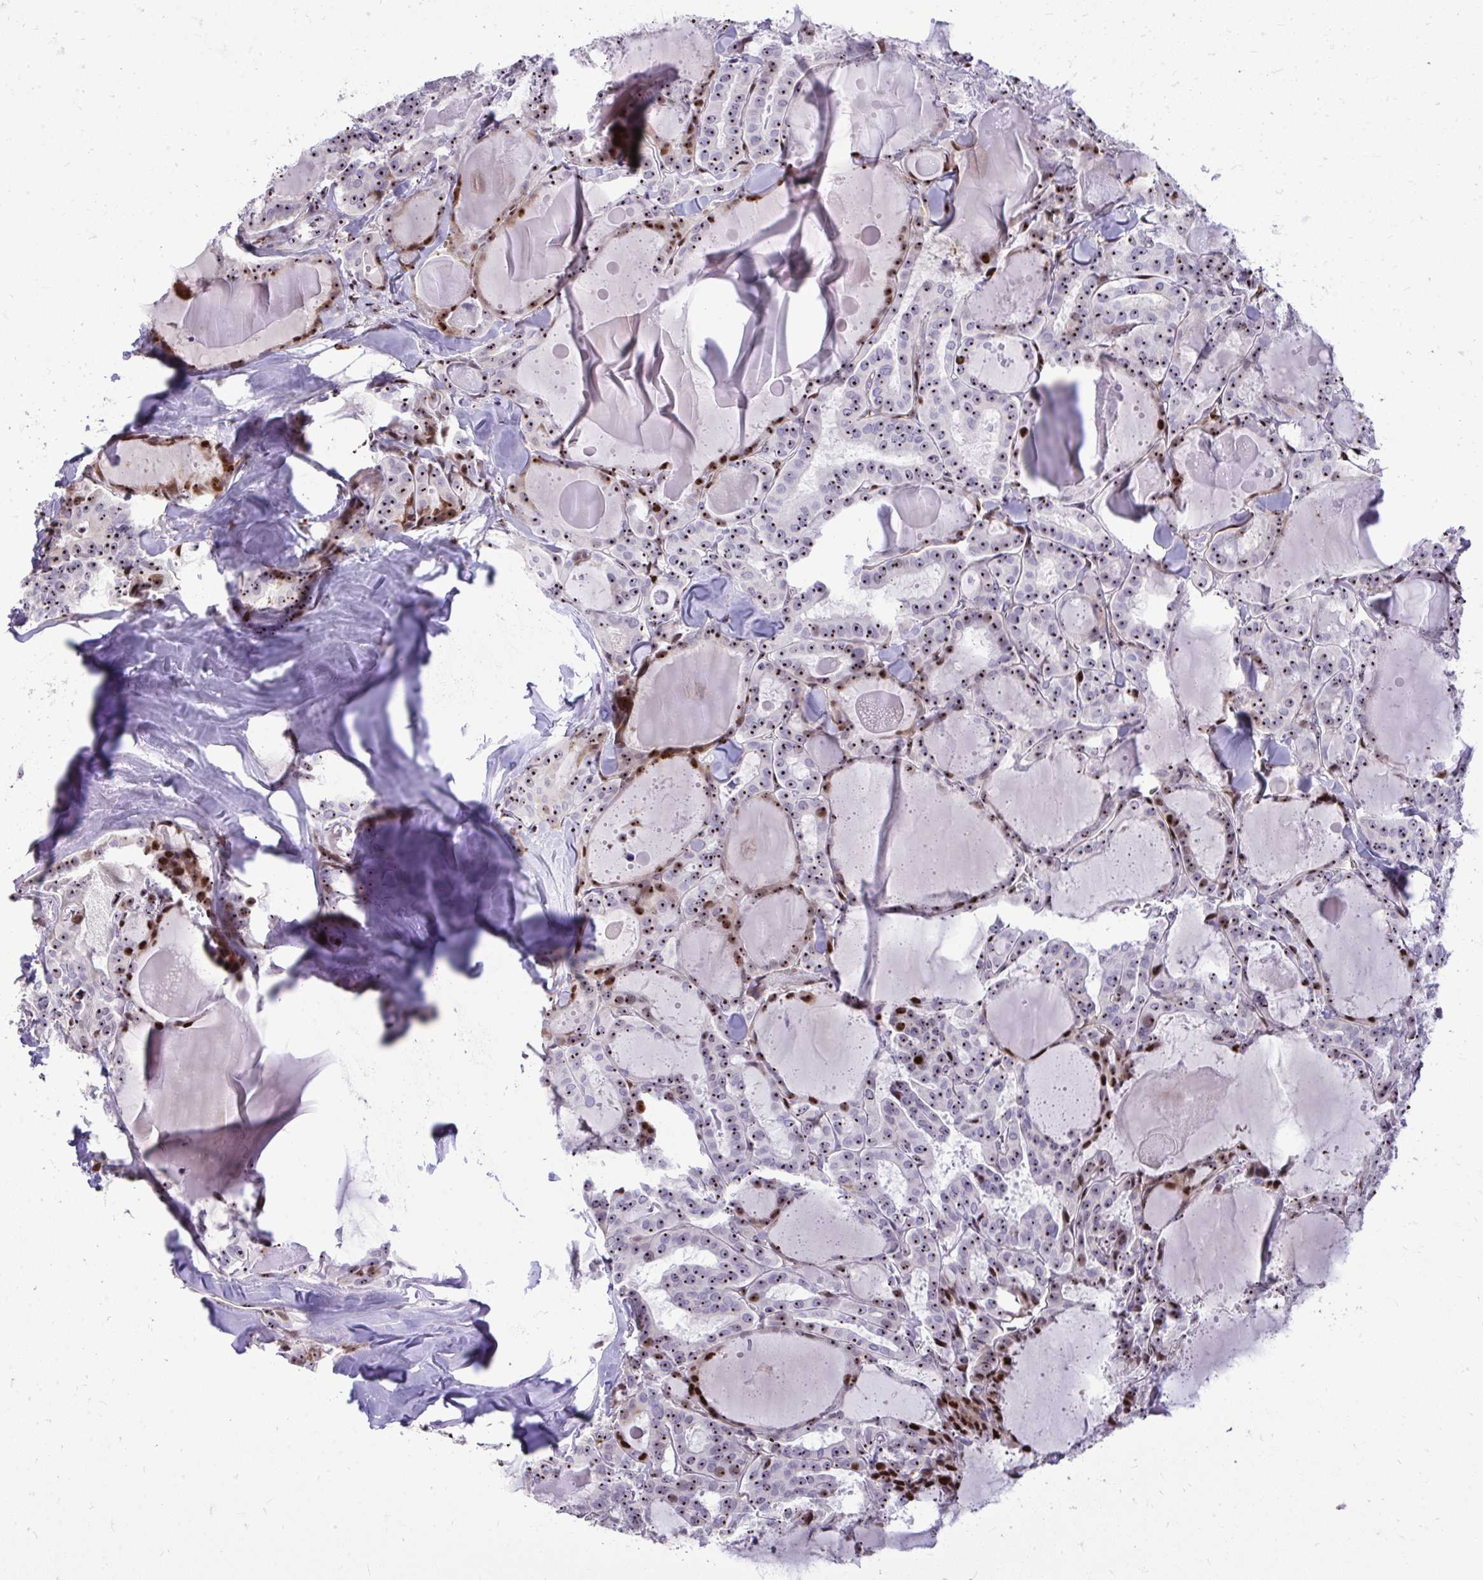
{"staining": {"intensity": "strong", "quantity": "25%-75%", "location": "nuclear"}, "tissue": "thyroid cancer", "cell_type": "Tumor cells", "image_type": "cancer", "snomed": [{"axis": "morphology", "description": "Papillary adenocarcinoma, NOS"}, {"axis": "topography", "description": "Thyroid gland"}], "caption": "The micrograph demonstrates a brown stain indicating the presence of a protein in the nuclear of tumor cells in thyroid cancer (papillary adenocarcinoma). (Brightfield microscopy of DAB IHC at high magnification).", "gene": "DLX4", "patient": {"sex": "male", "age": 87}}